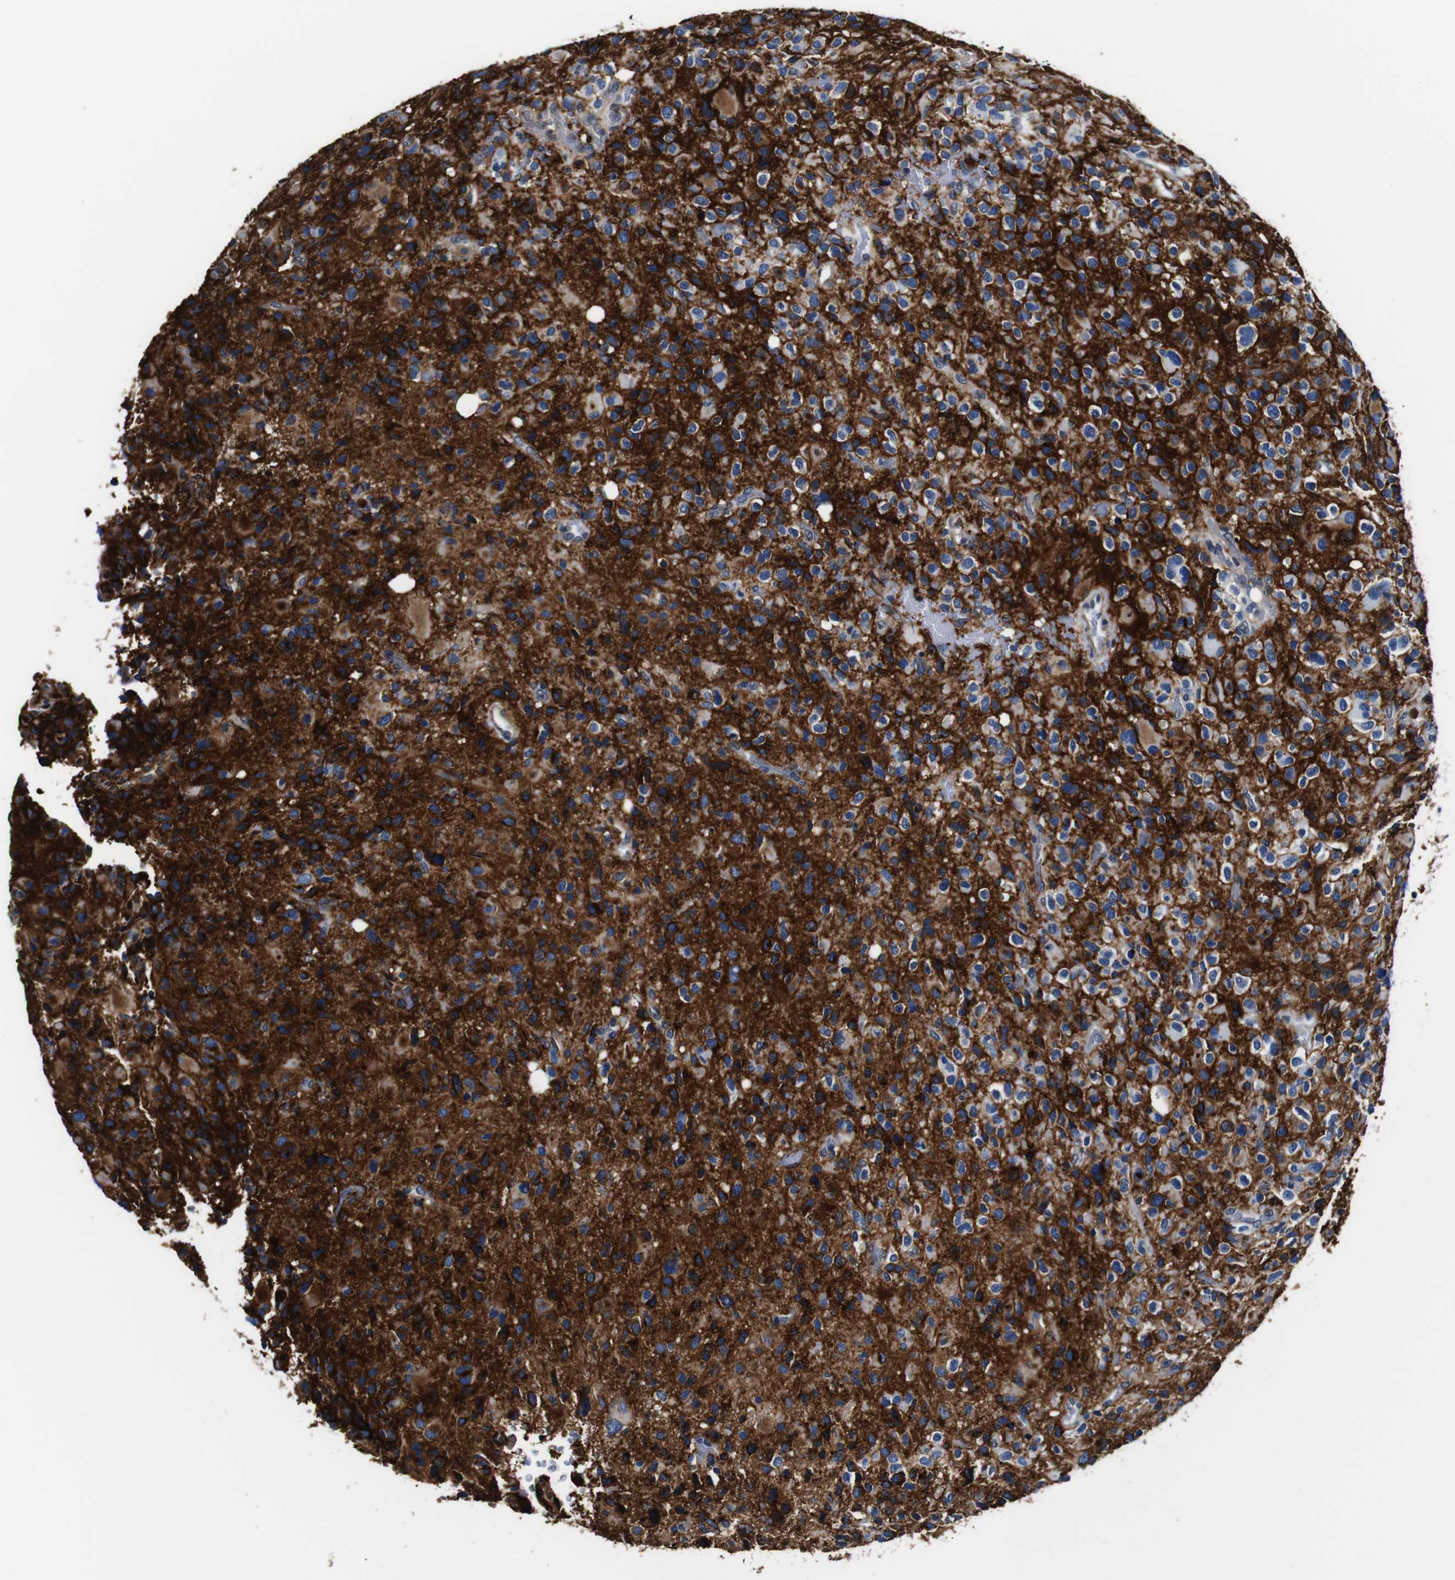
{"staining": {"intensity": "strong", "quantity": "<25%", "location": "cytoplasmic/membranous"}, "tissue": "glioma", "cell_type": "Tumor cells", "image_type": "cancer", "snomed": [{"axis": "morphology", "description": "Glioma, malignant, High grade"}, {"axis": "topography", "description": "Brain"}], "caption": "Human glioma stained with a protein marker displays strong staining in tumor cells.", "gene": "ANXA1", "patient": {"sex": "male", "age": 48}}